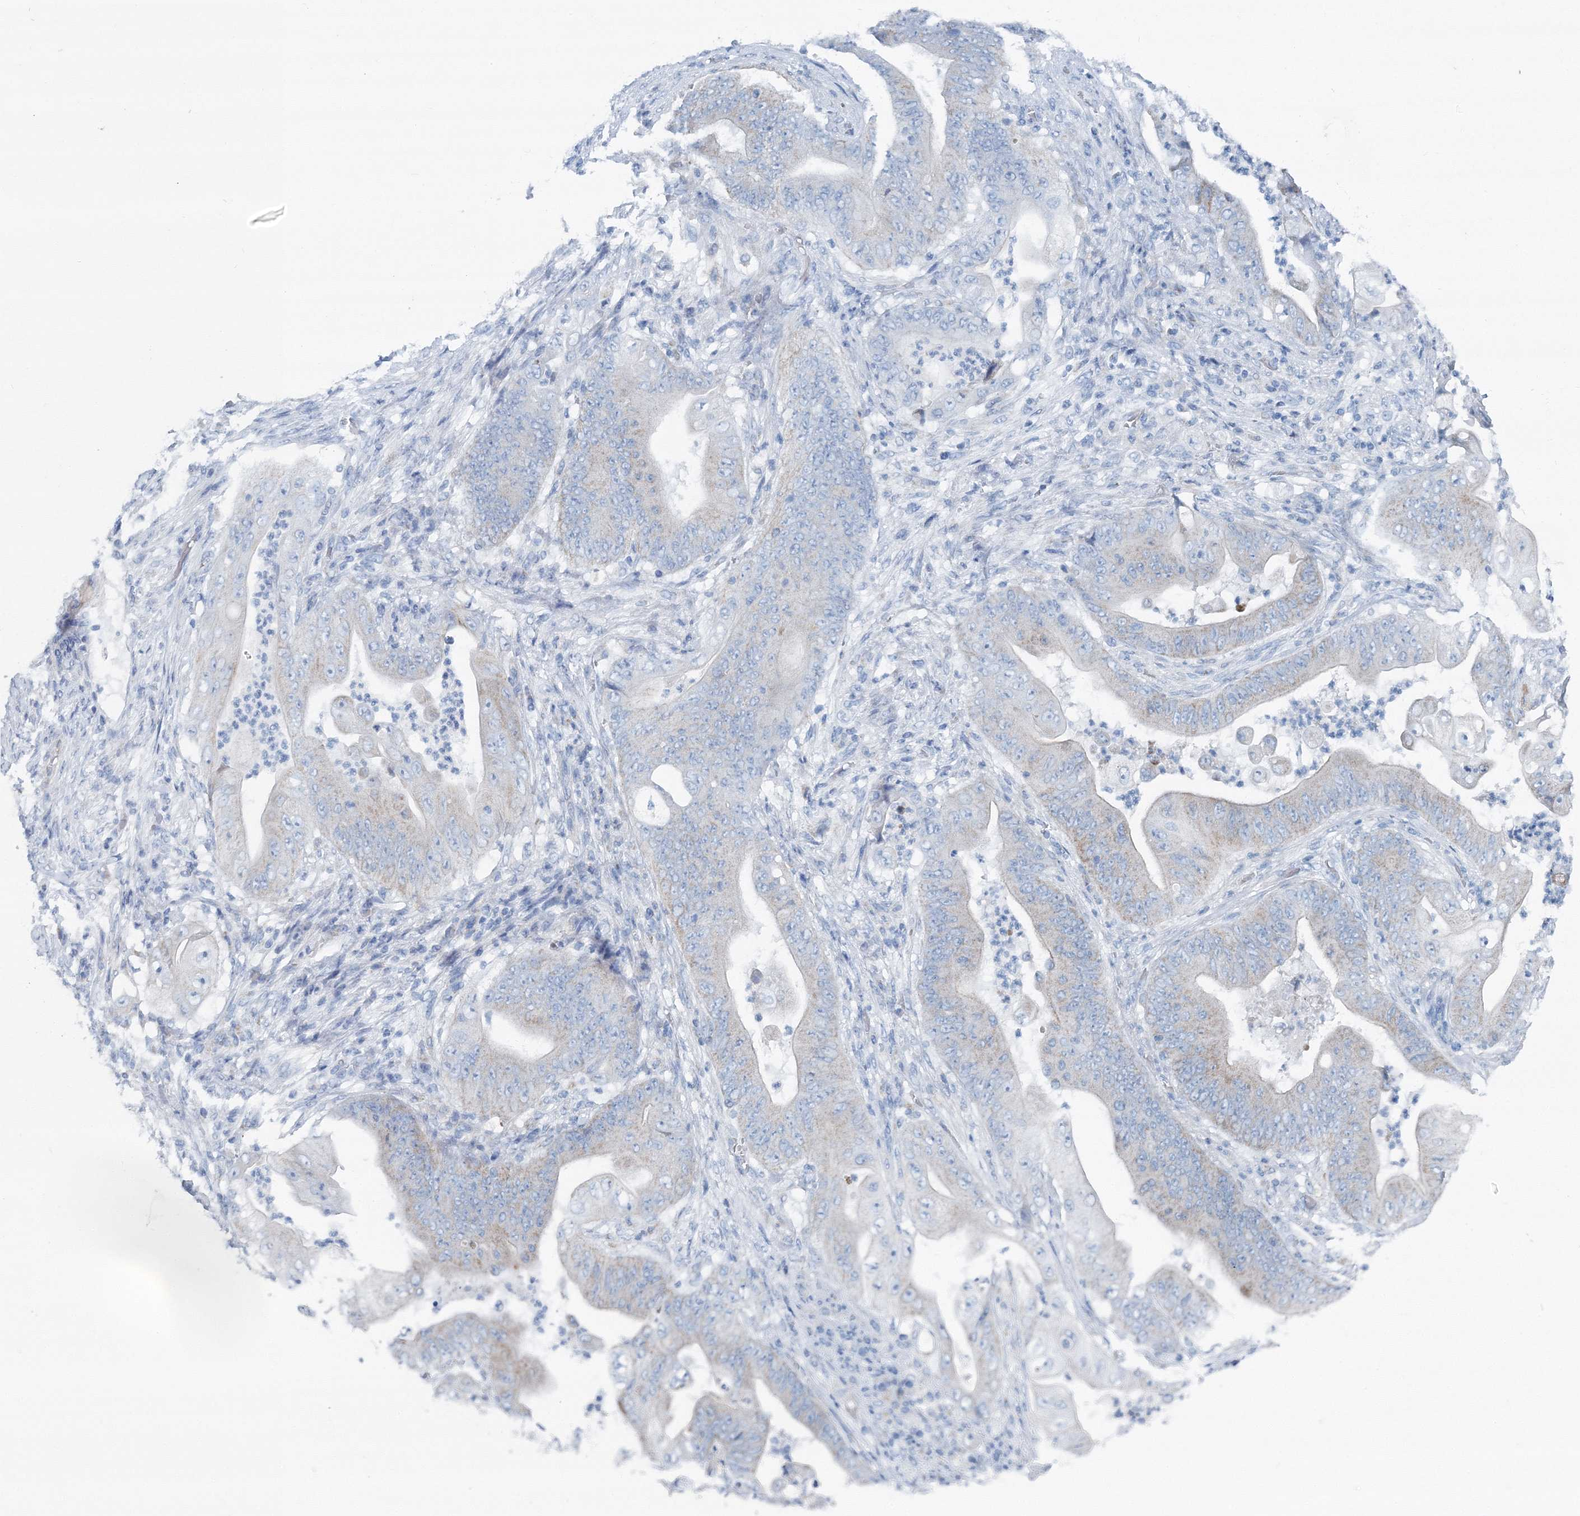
{"staining": {"intensity": "negative", "quantity": "none", "location": "none"}, "tissue": "stomach cancer", "cell_type": "Tumor cells", "image_type": "cancer", "snomed": [{"axis": "morphology", "description": "Adenocarcinoma, NOS"}, {"axis": "topography", "description": "Stomach"}], "caption": "Tumor cells show no significant staining in stomach cancer. (DAB IHC with hematoxylin counter stain).", "gene": "GABARAPL2", "patient": {"sex": "female", "age": 73}}